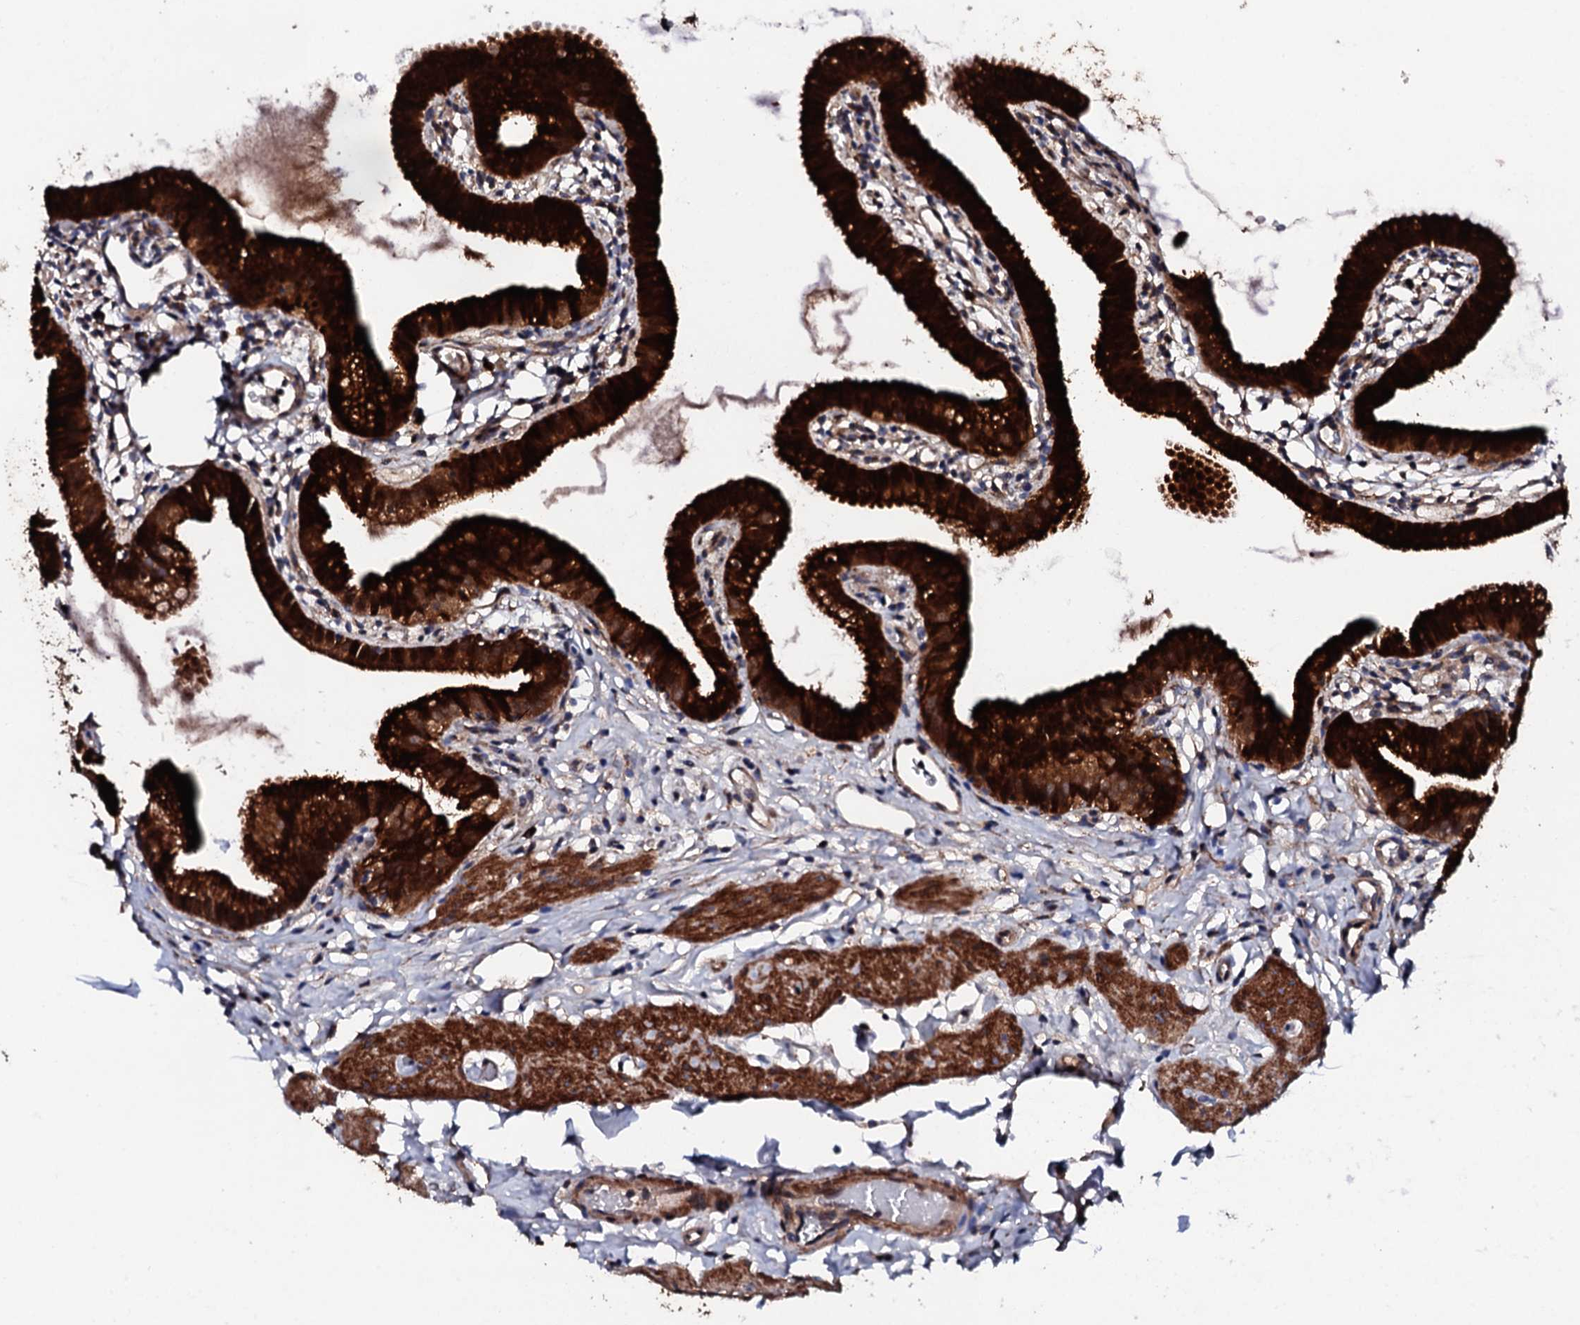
{"staining": {"intensity": "strong", "quantity": ">75%", "location": "cytoplasmic/membranous"}, "tissue": "gallbladder", "cell_type": "Glandular cells", "image_type": "normal", "snomed": [{"axis": "morphology", "description": "Normal tissue, NOS"}, {"axis": "topography", "description": "Gallbladder"}], "caption": "Approximately >75% of glandular cells in unremarkable gallbladder display strong cytoplasmic/membranous protein positivity as visualized by brown immunohistochemical staining.", "gene": "LIPT2", "patient": {"sex": "female", "age": 46}}